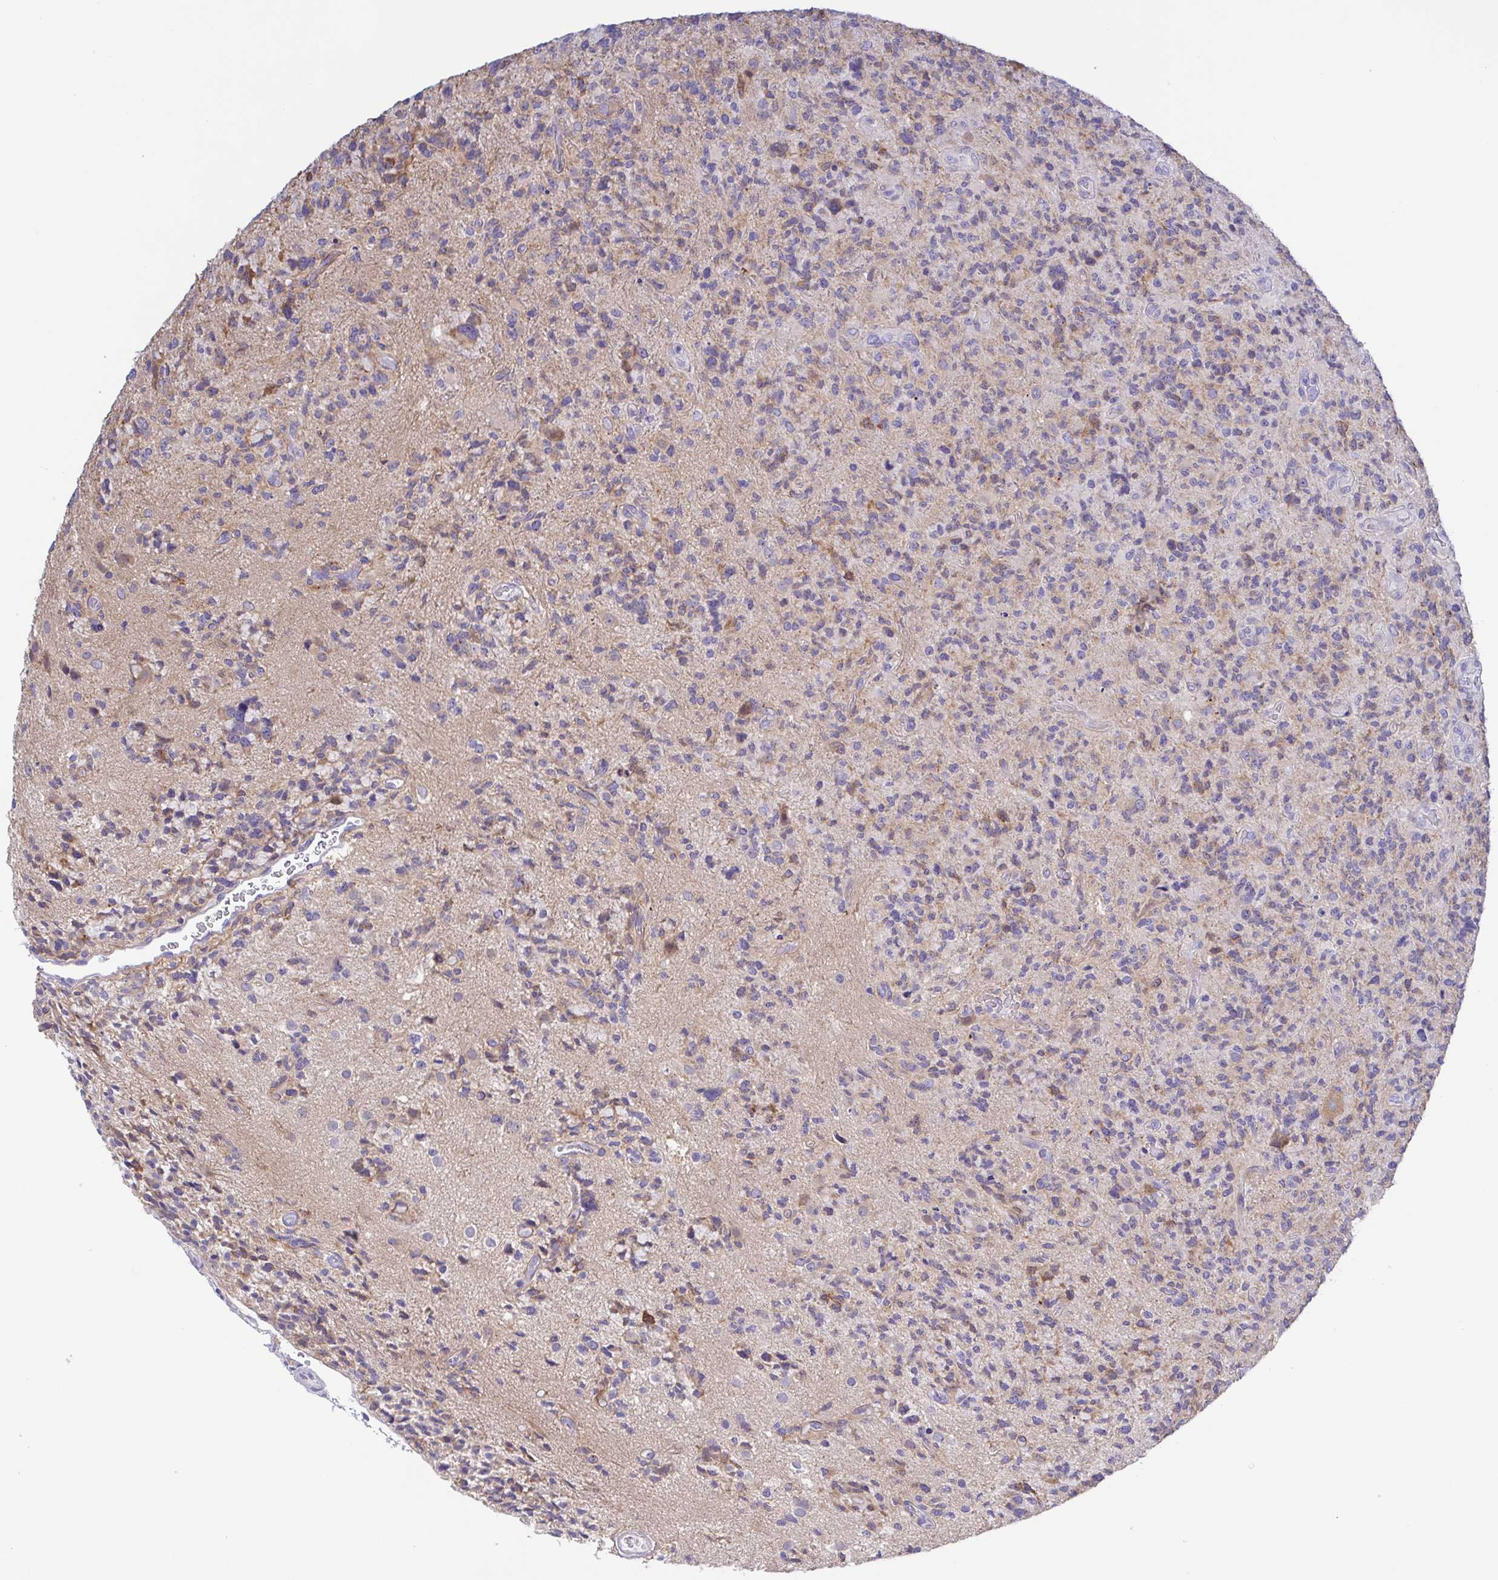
{"staining": {"intensity": "negative", "quantity": "none", "location": "none"}, "tissue": "glioma", "cell_type": "Tumor cells", "image_type": "cancer", "snomed": [{"axis": "morphology", "description": "Glioma, malignant, High grade"}, {"axis": "topography", "description": "Brain"}], "caption": "The histopathology image reveals no staining of tumor cells in malignant glioma (high-grade).", "gene": "MUCL3", "patient": {"sex": "female", "age": 71}}